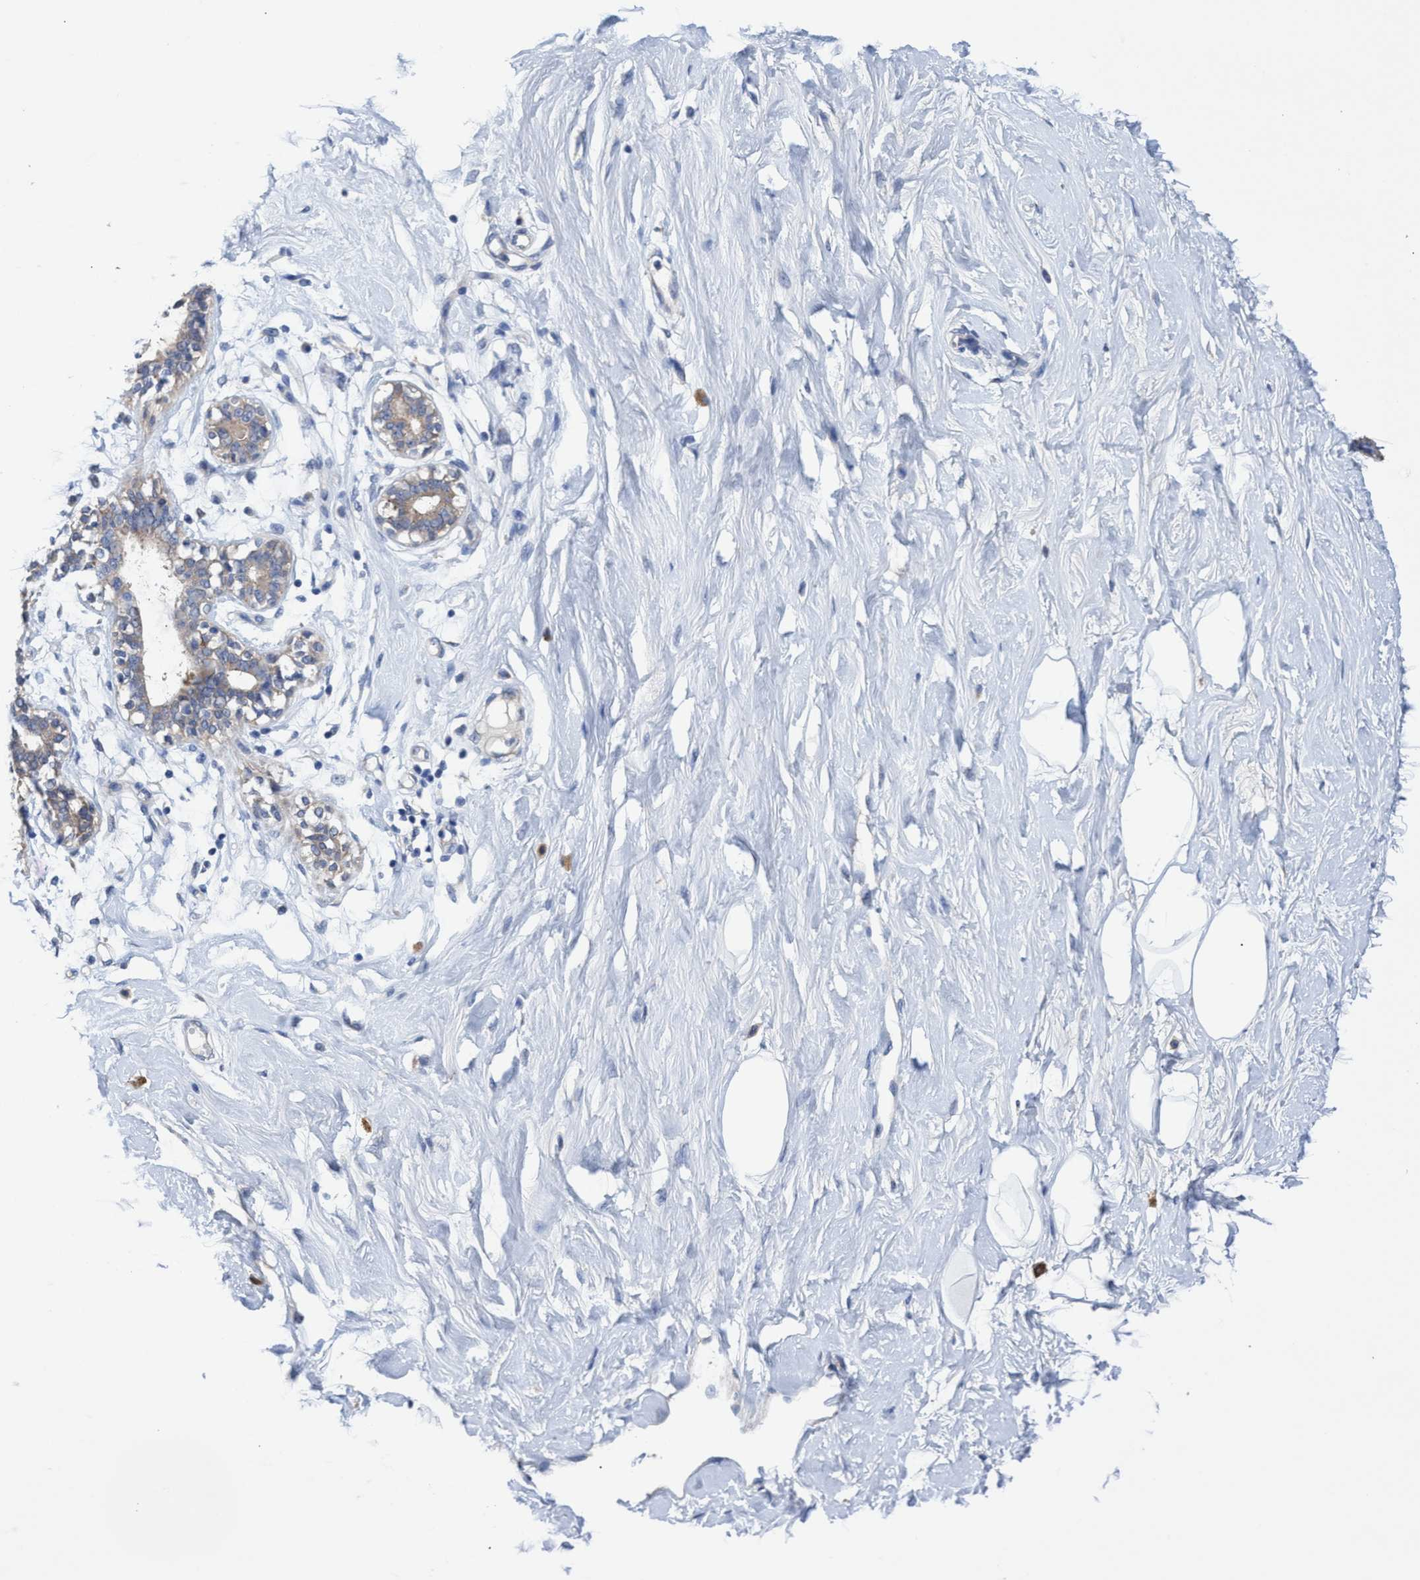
{"staining": {"intensity": "negative", "quantity": "none", "location": "none"}, "tissue": "breast", "cell_type": "Adipocytes", "image_type": "normal", "snomed": [{"axis": "morphology", "description": "Normal tissue, NOS"}, {"axis": "topography", "description": "Breast"}], "caption": "High power microscopy histopathology image of an IHC micrograph of unremarkable breast, revealing no significant staining in adipocytes.", "gene": "SVEP1", "patient": {"sex": "female", "age": 23}}